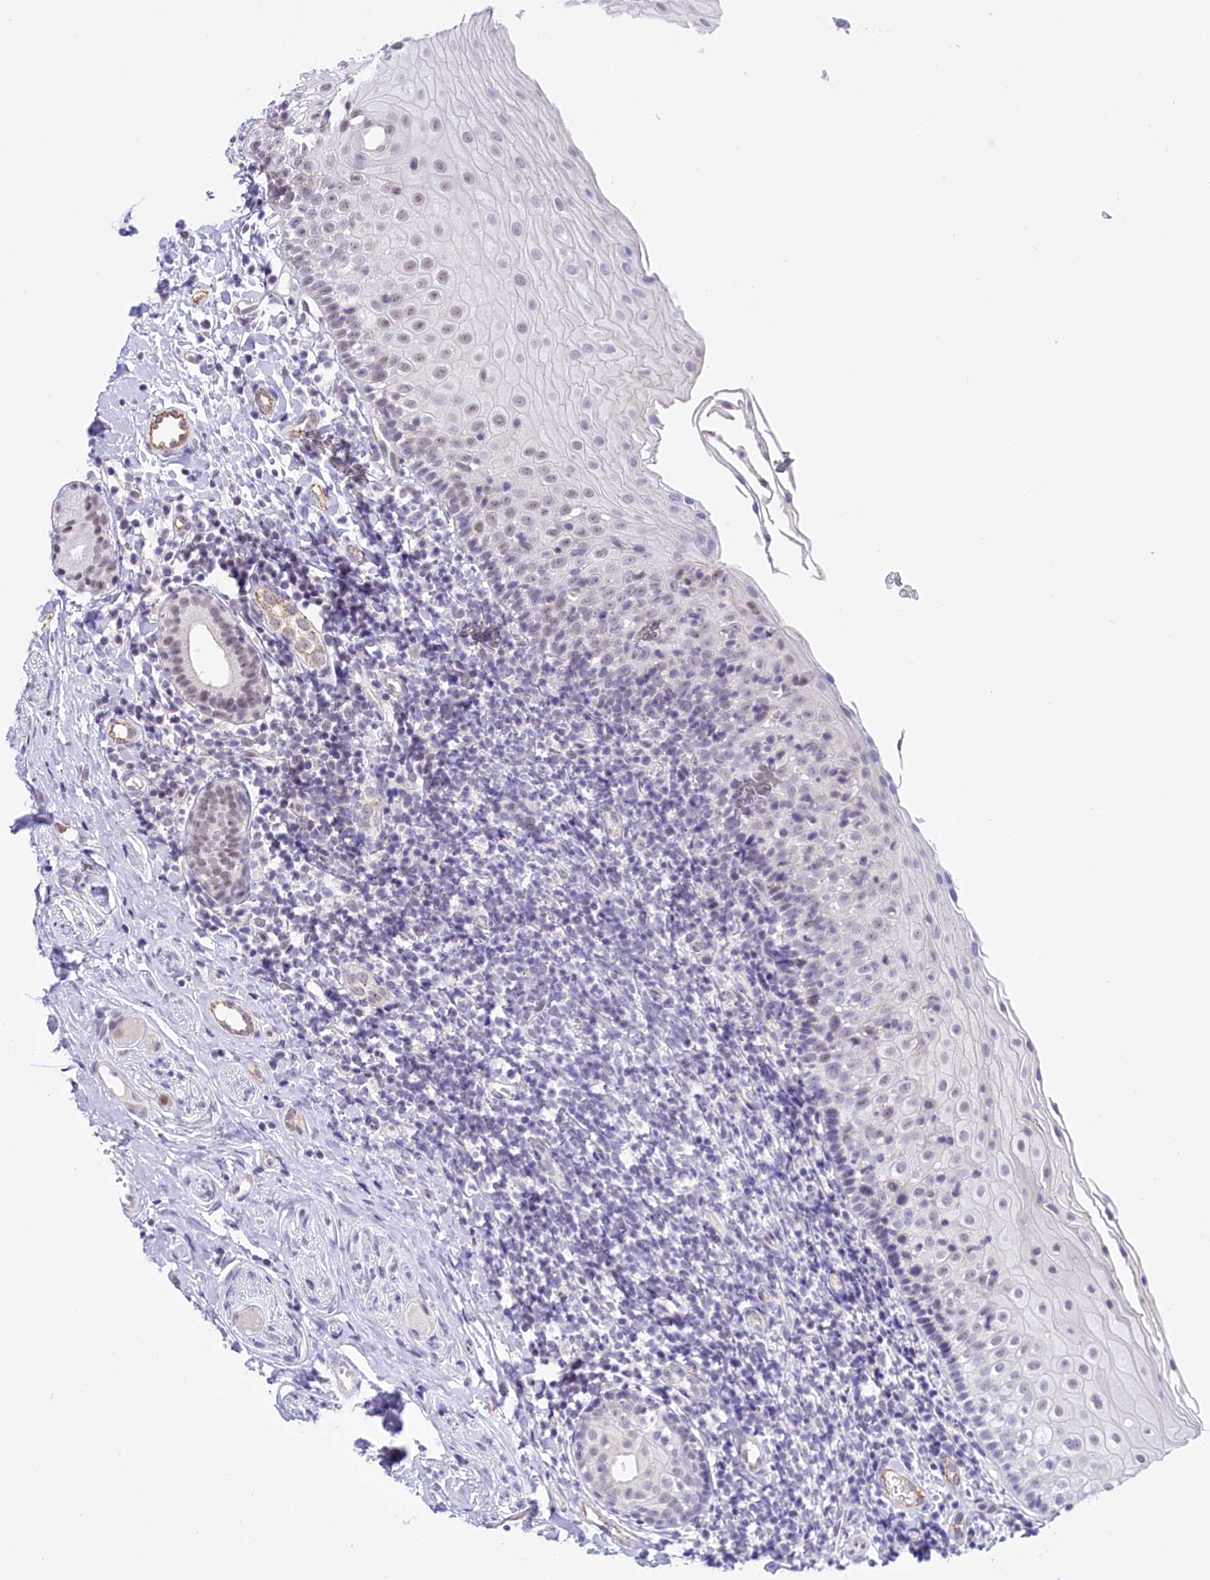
{"staining": {"intensity": "negative", "quantity": "none", "location": "none"}, "tissue": "oral mucosa", "cell_type": "Squamous epithelial cells", "image_type": "normal", "snomed": [{"axis": "morphology", "description": "Normal tissue, NOS"}, {"axis": "topography", "description": "Oral tissue"}], "caption": "Squamous epithelial cells show no significant expression in benign oral mucosa. The staining is performed using DAB (3,3'-diaminobenzidine) brown chromogen with nuclei counter-stained in using hematoxylin.", "gene": "MRPL54", "patient": {"sex": "male", "age": 46}}